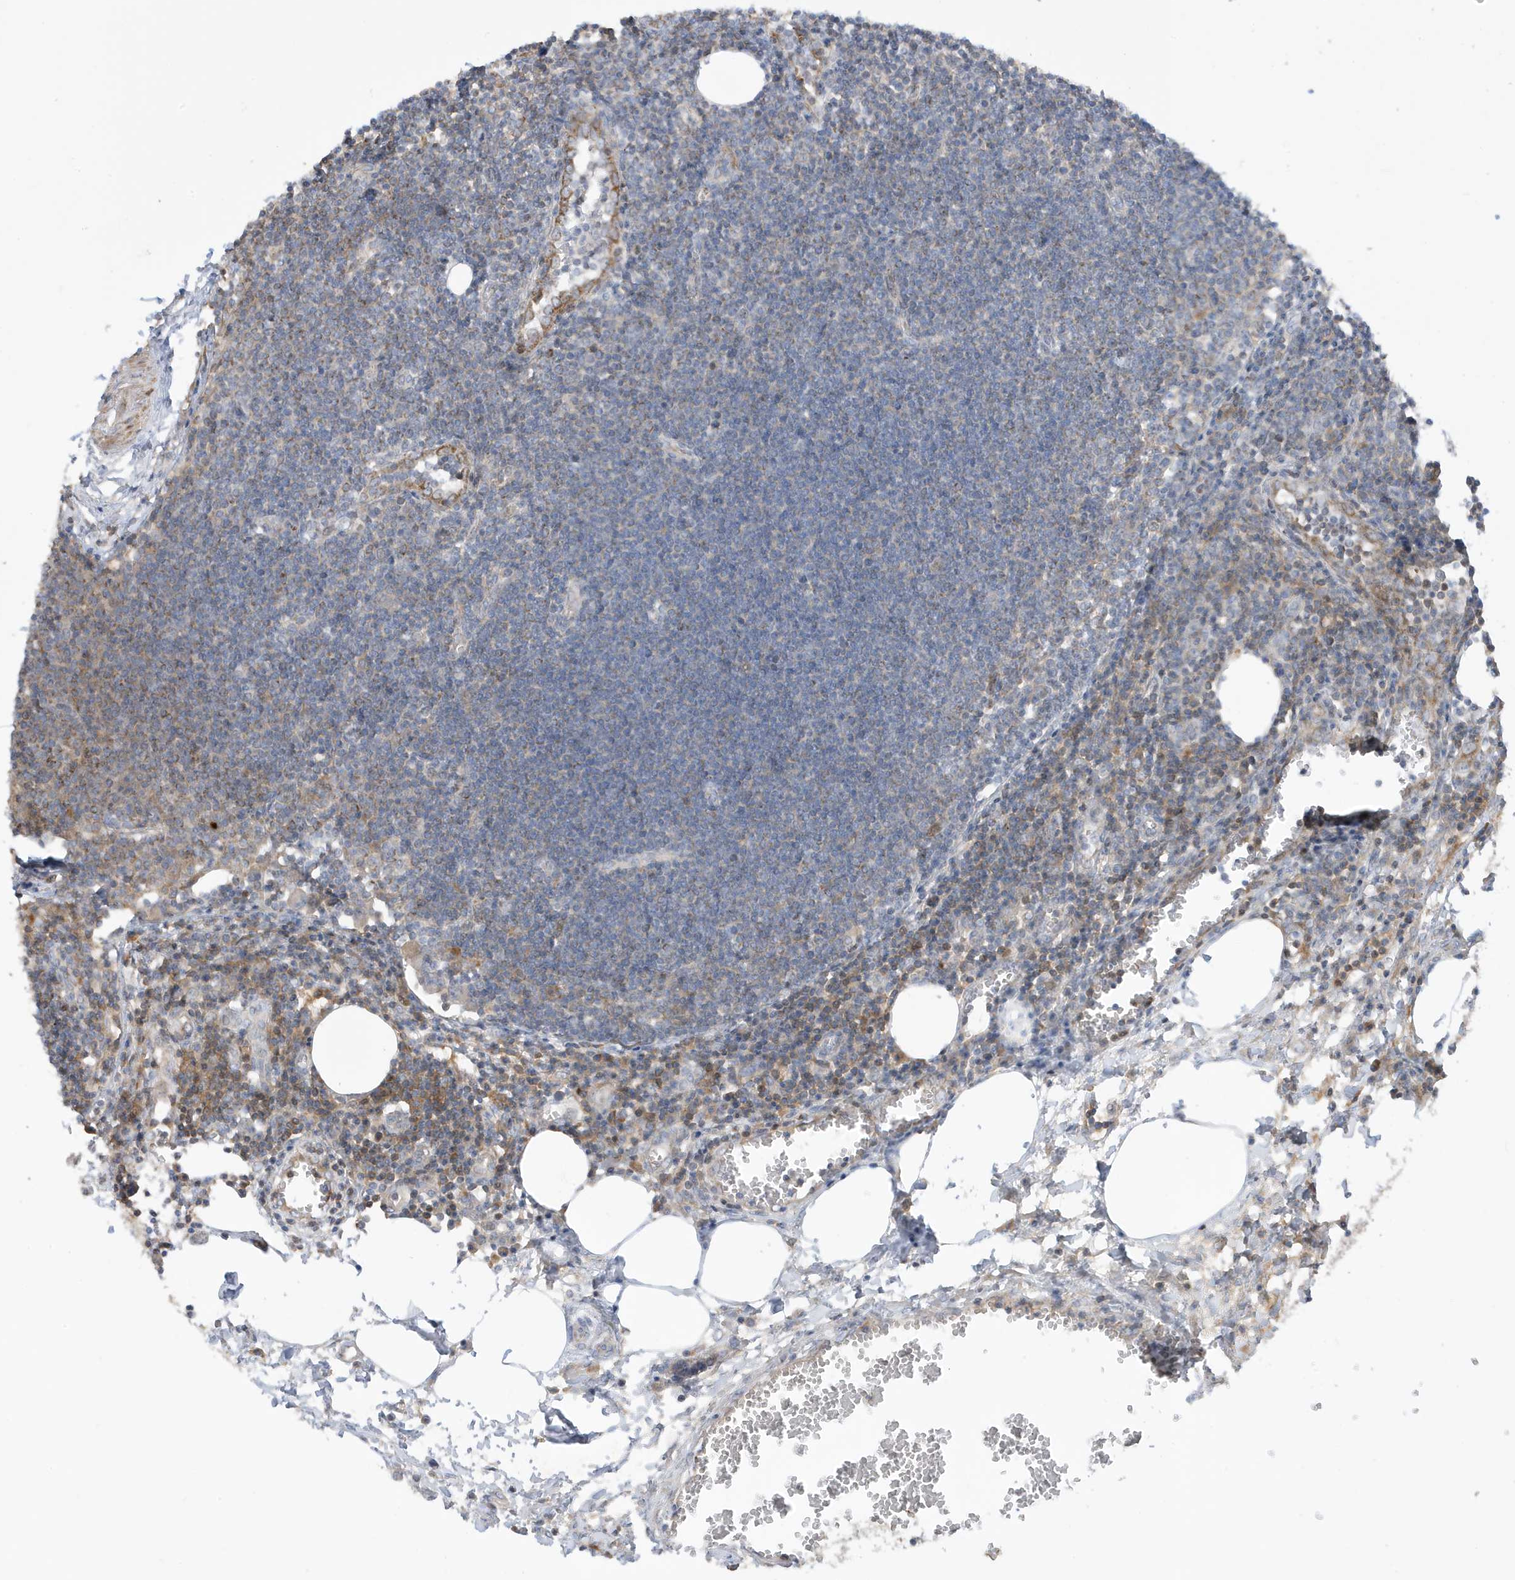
{"staining": {"intensity": "negative", "quantity": "none", "location": "none"}, "tissue": "lymph node", "cell_type": "Germinal center cells", "image_type": "normal", "snomed": [{"axis": "morphology", "description": "Normal tissue, NOS"}, {"axis": "morphology", "description": "Malignant melanoma, Metastatic site"}, {"axis": "topography", "description": "Lymph node"}], "caption": "Immunohistochemical staining of normal human lymph node exhibits no significant staining in germinal center cells. (DAB (3,3'-diaminobenzidine) immunohistochemistry visualized using brightfield microscopy, high magnification).", "gene": "IFT57", "patient": {"sex": "male", "age": 41}}